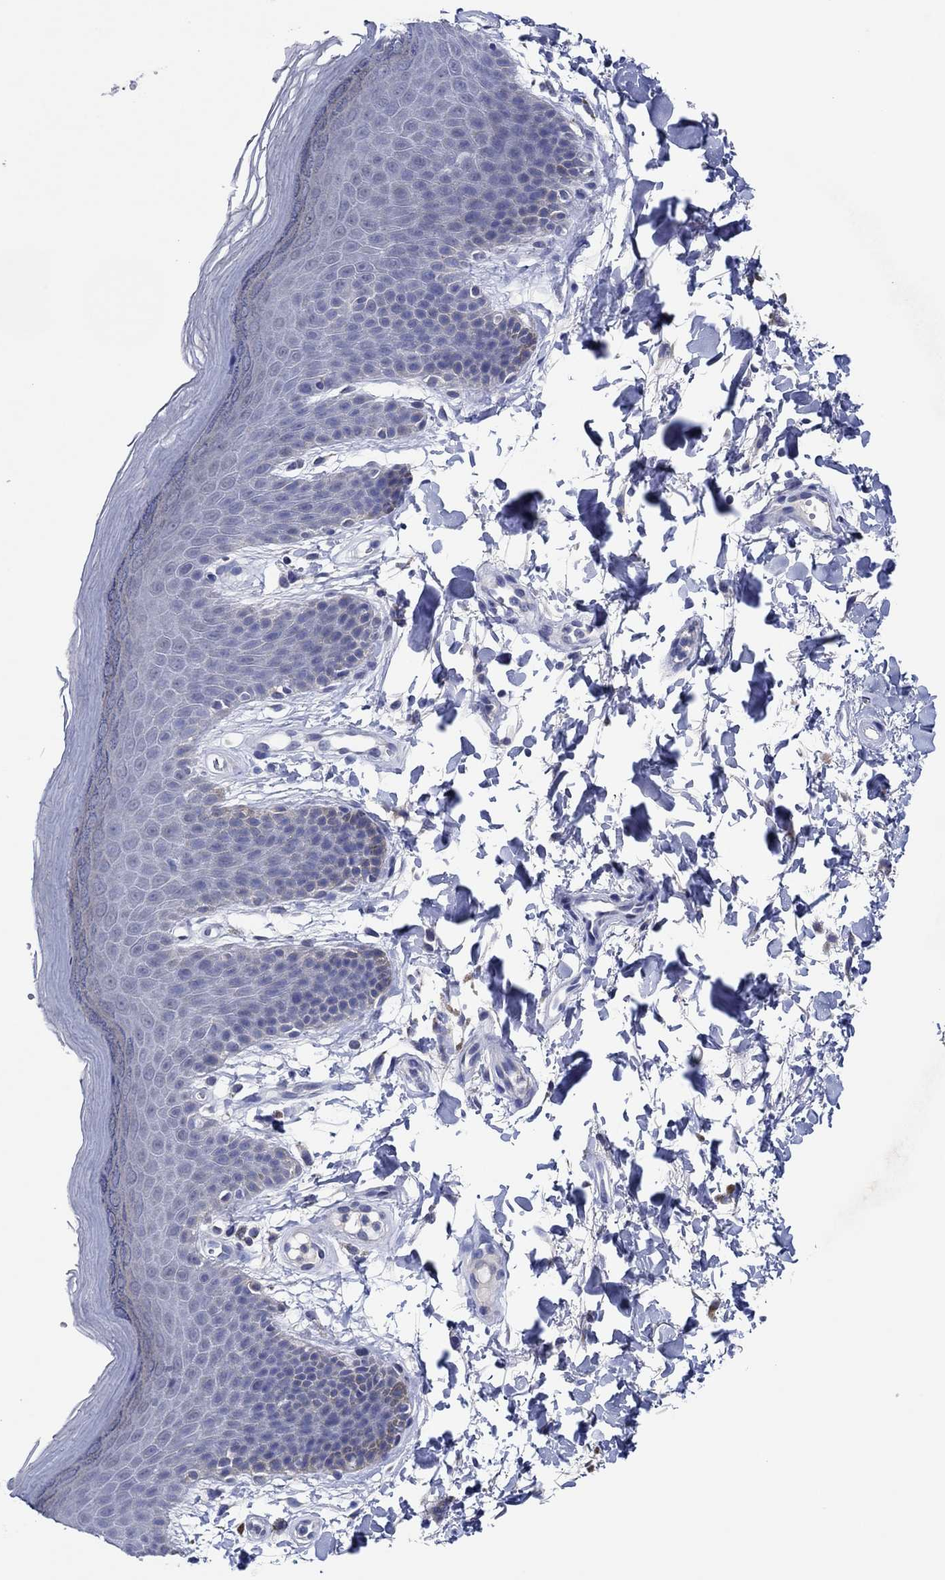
{"staining": {"intensity": "weak", "quantity": "<25%", "location": "cytoplasmic/membranous"}, "tissue": "skin", "cell_type": "Epidermal cells", "image_type": "normal", "snomed": [{"axis": "morphology", "description": "Normal tissue, NOS"}, {"axis": "topography", "description": "Anal"}], "caption": "Immunohistochemistry (IHC) of normal skin shows no staining in epidermal cells.", "gene": "PRRT3", "patient": {"sex": "male", "age": 53}}